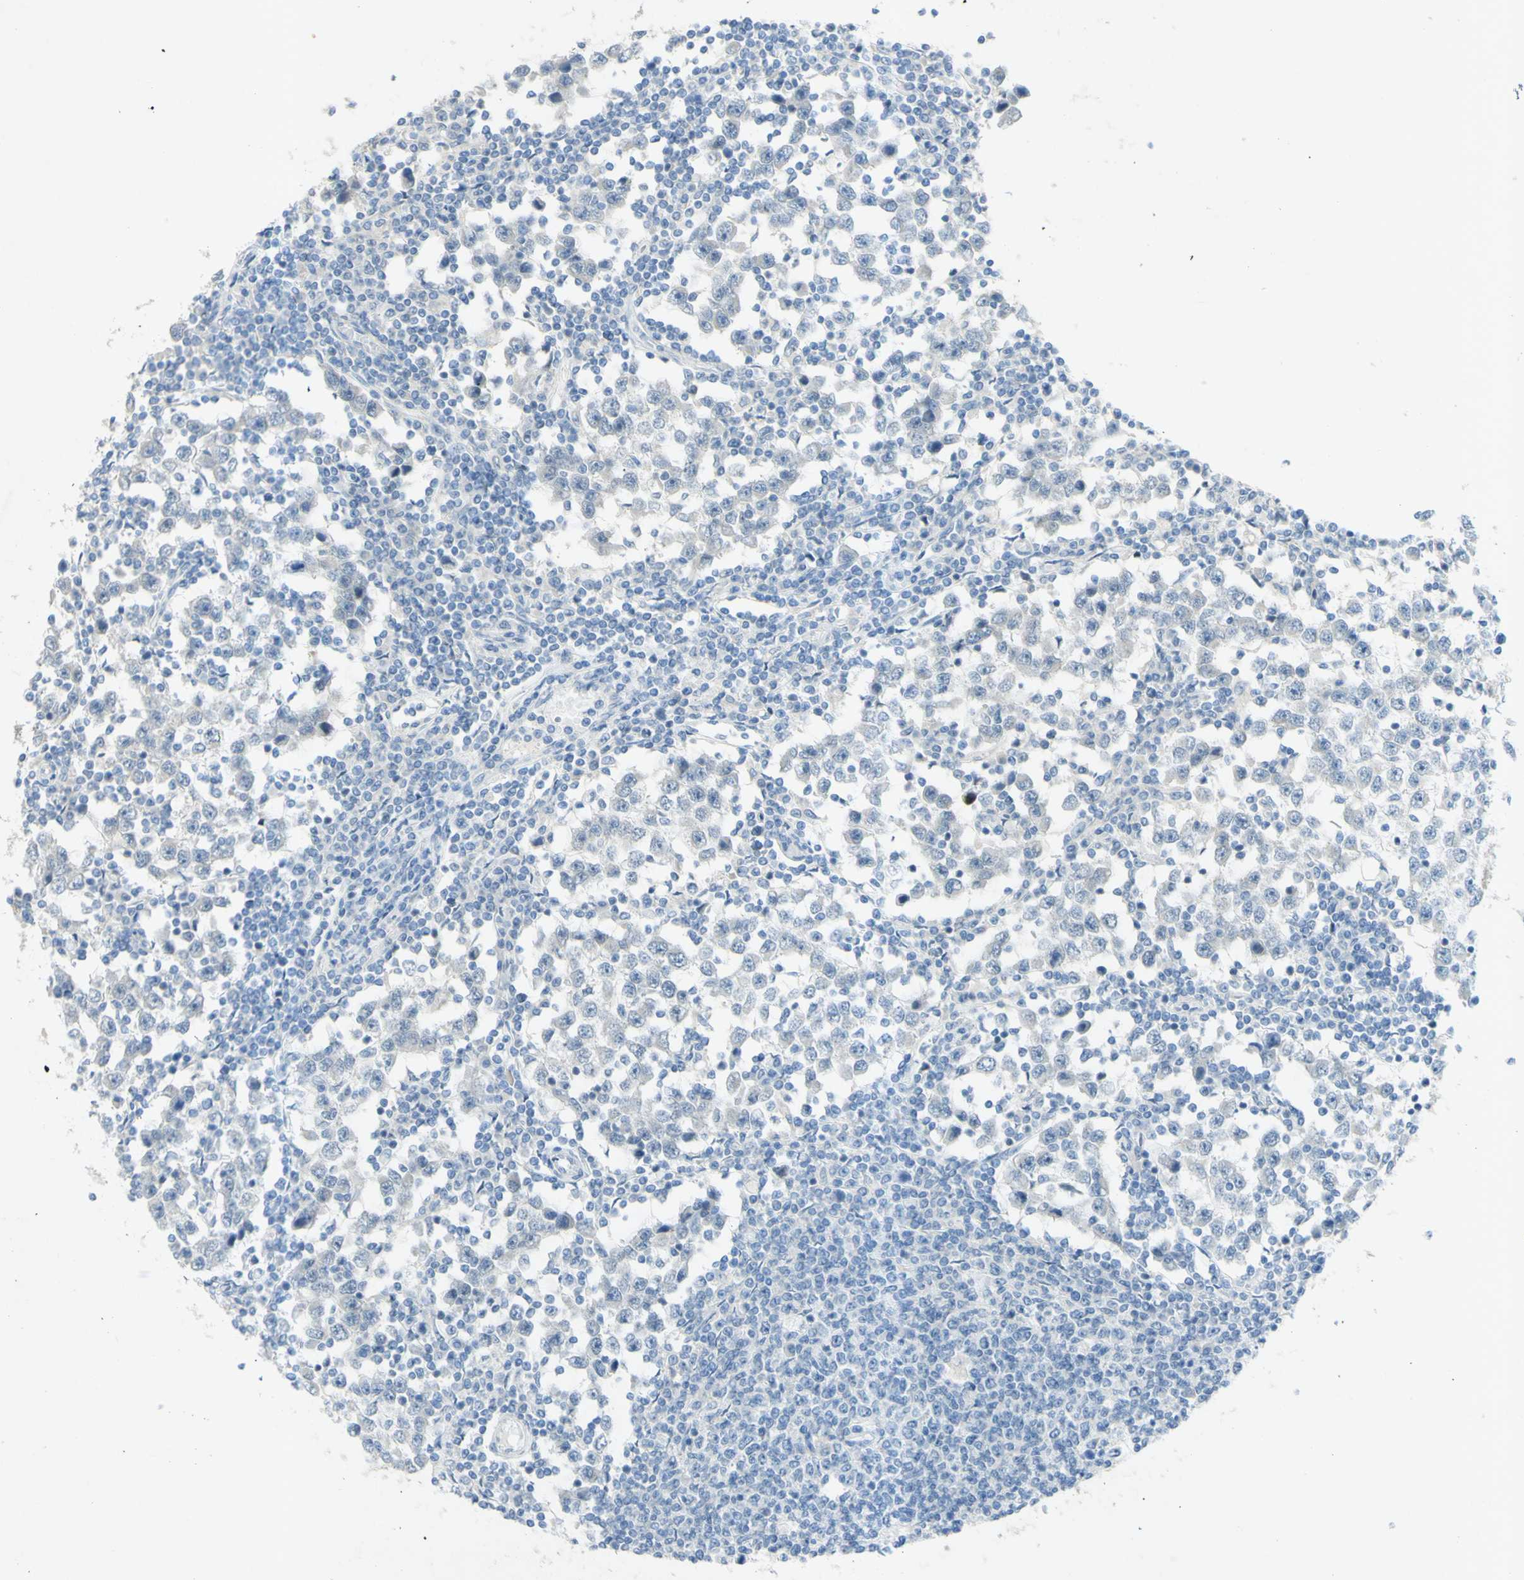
{"staining": {"intensity": "negative", "quantity": "none", "location": "none"}, "tissue": "testis cancer", "cell_type": "Tumor cells", "image_type": "cancer", "snomed": [{"axis": "morphology", "description": "Seminoma, NOS"}, {"axis": "topography", "description": "Testis"}], "caption": "The immunohistochemistry photomicrograph has no significant staining in tumor cells of testis seminoma tissue.", "gene": "GDF15", "patient": {"sex": "male", "age": 65}}